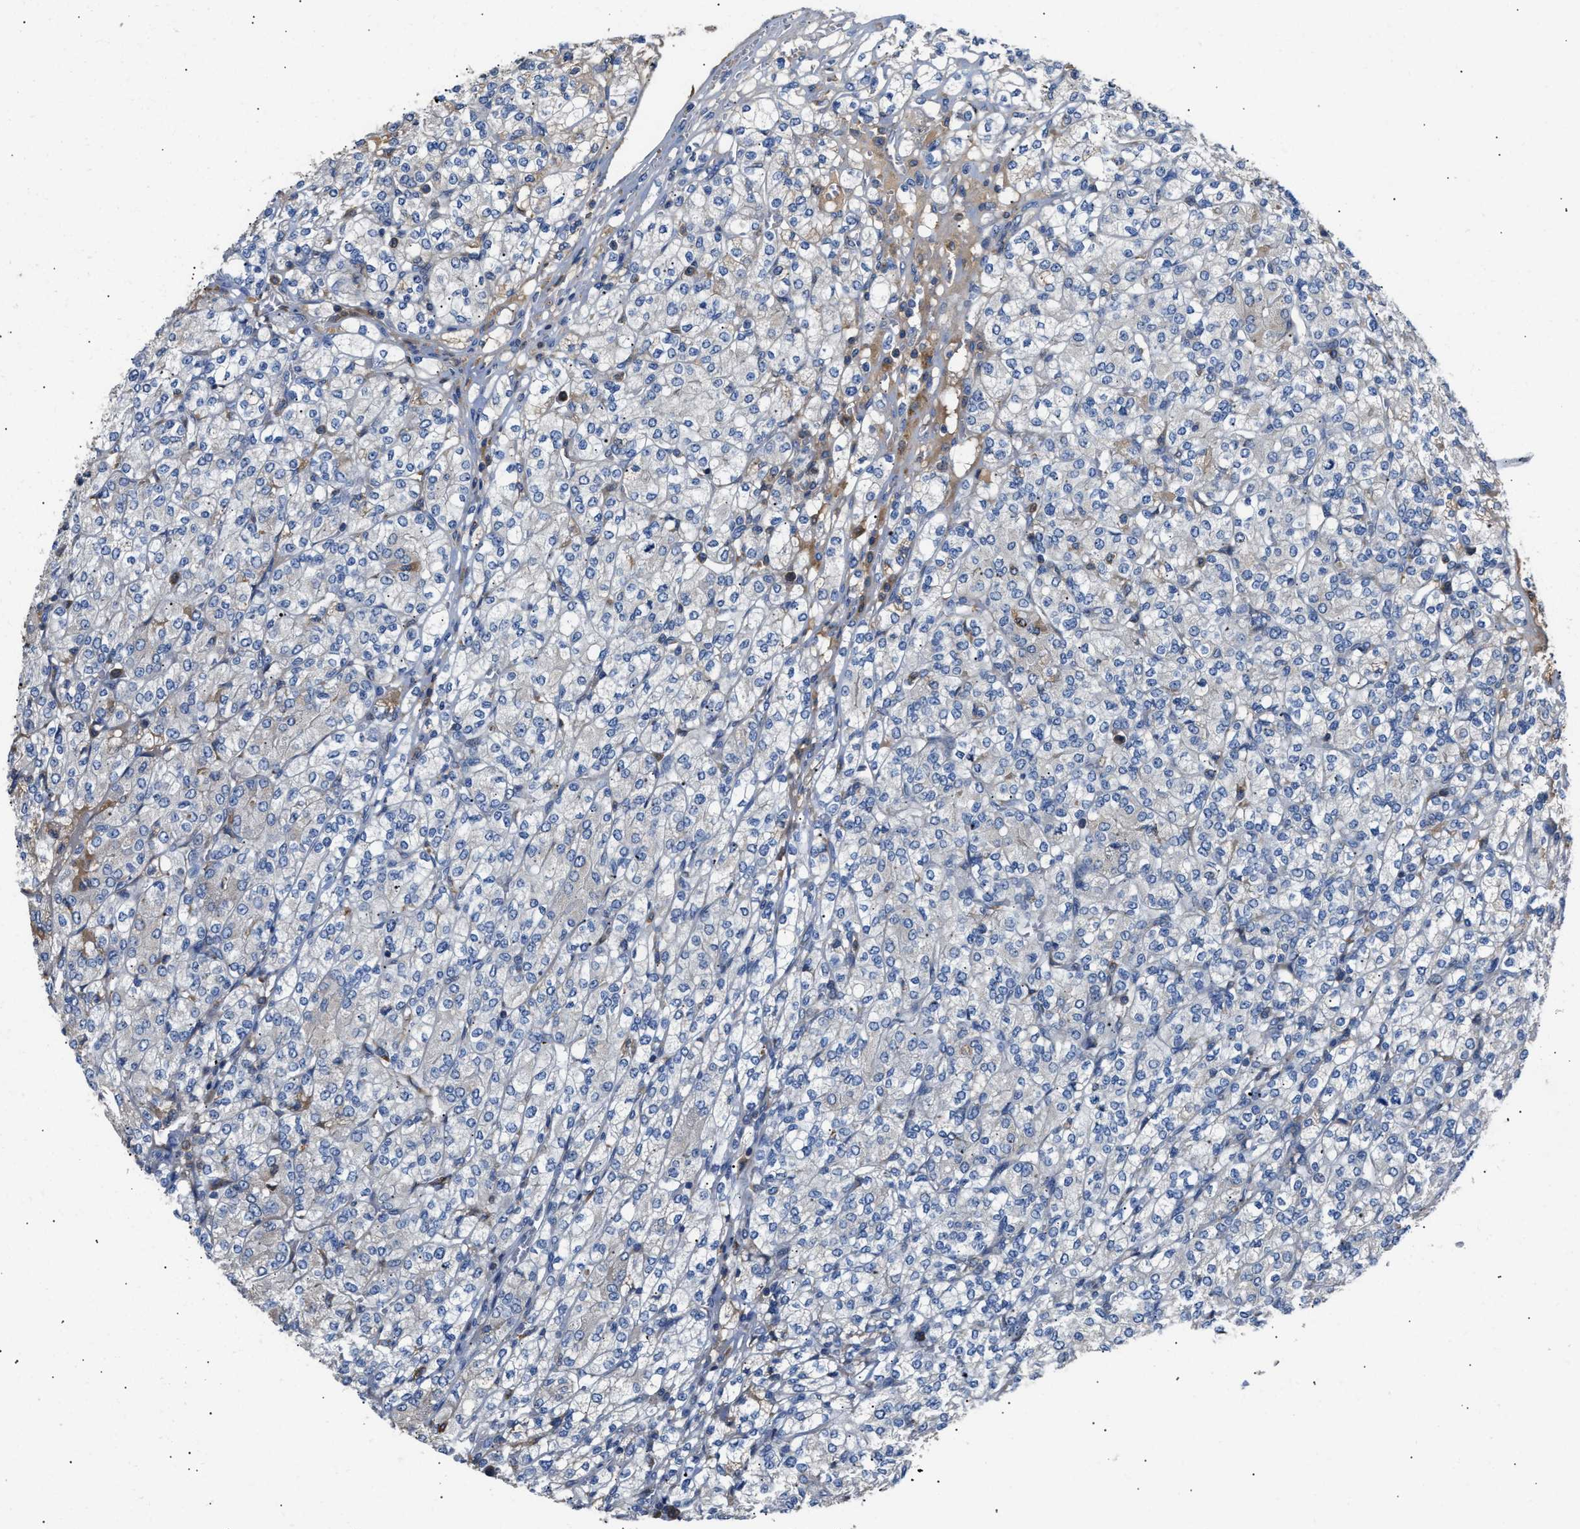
{"staining": {"intensity": "negative", "quantity": "none", "location": "none"}, "tissue": "renal cancer", "cell_type": "Tumor cells", "image_type": "cancer", "snomed": [{"axis": "morphology", "description": "Adenocarcinoma, NOS"}, {"axis": "topography", "description": "Kidney"}], "caption": "A histopathology image of human renal adenocarcinoma is negative for staining in tumor cells.", "gene": "CCDC171", "patient": {"sex": "male", "age": 77}}